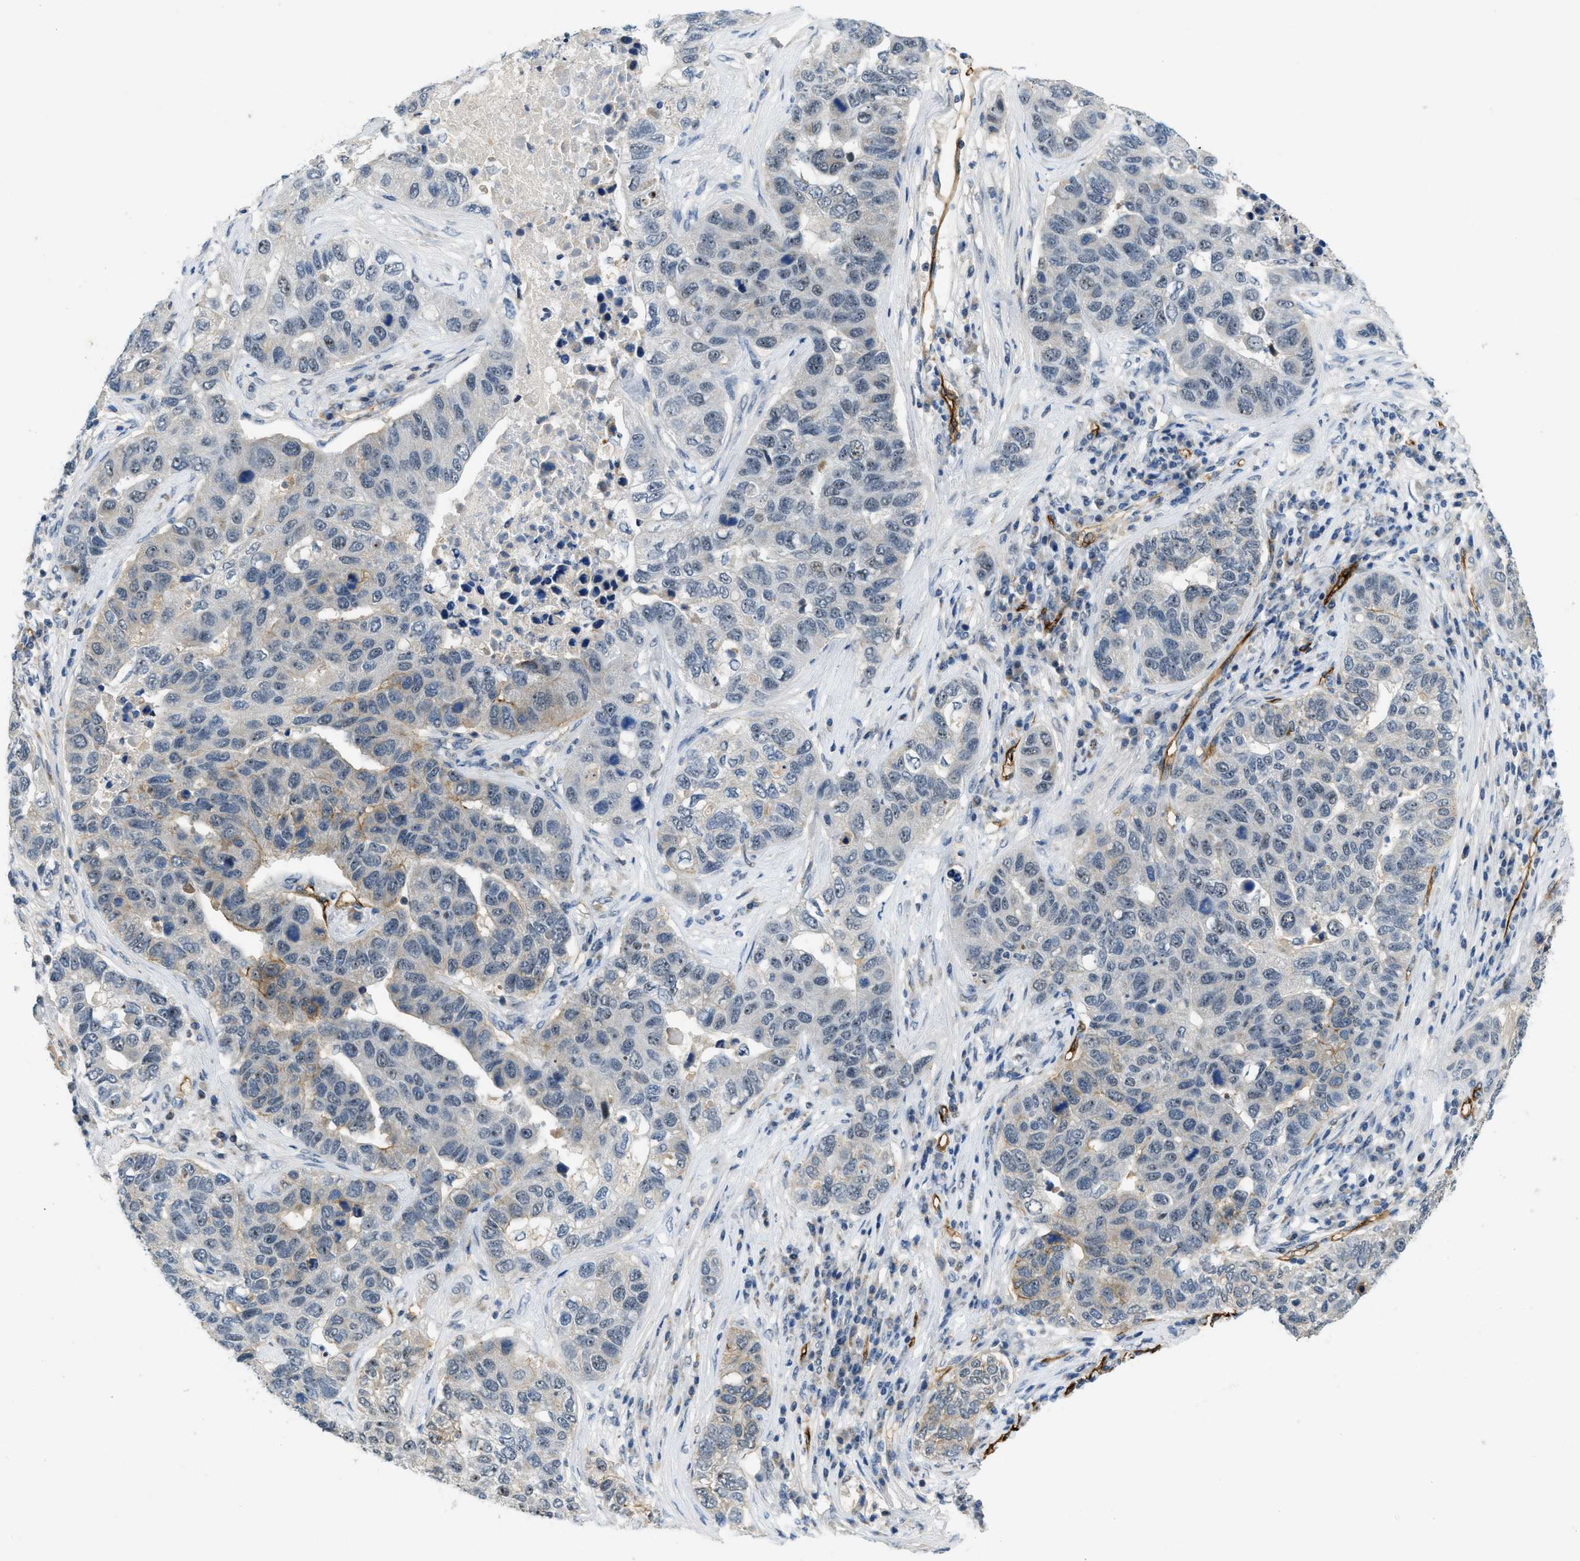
{"staining": {"intensity": "negative", "quantity": "none", "location": "none"}, "tissue": "pancreatic cancer", "cell_type": "Tumor cells", "image_type": "cancer", "snomed": [{"axis": "morphology", "description": "Adenocarcinoma, NOS"}, {"axis": "topography", "description": "Pancreas"}], "caption": "An IHC micrograph of pancreatic cancer is shown. There is no staining in tumor cells of pancreatic cancer.", "gene": "SLCO2A1", "patient": {"sex": "female", "age": 61}}